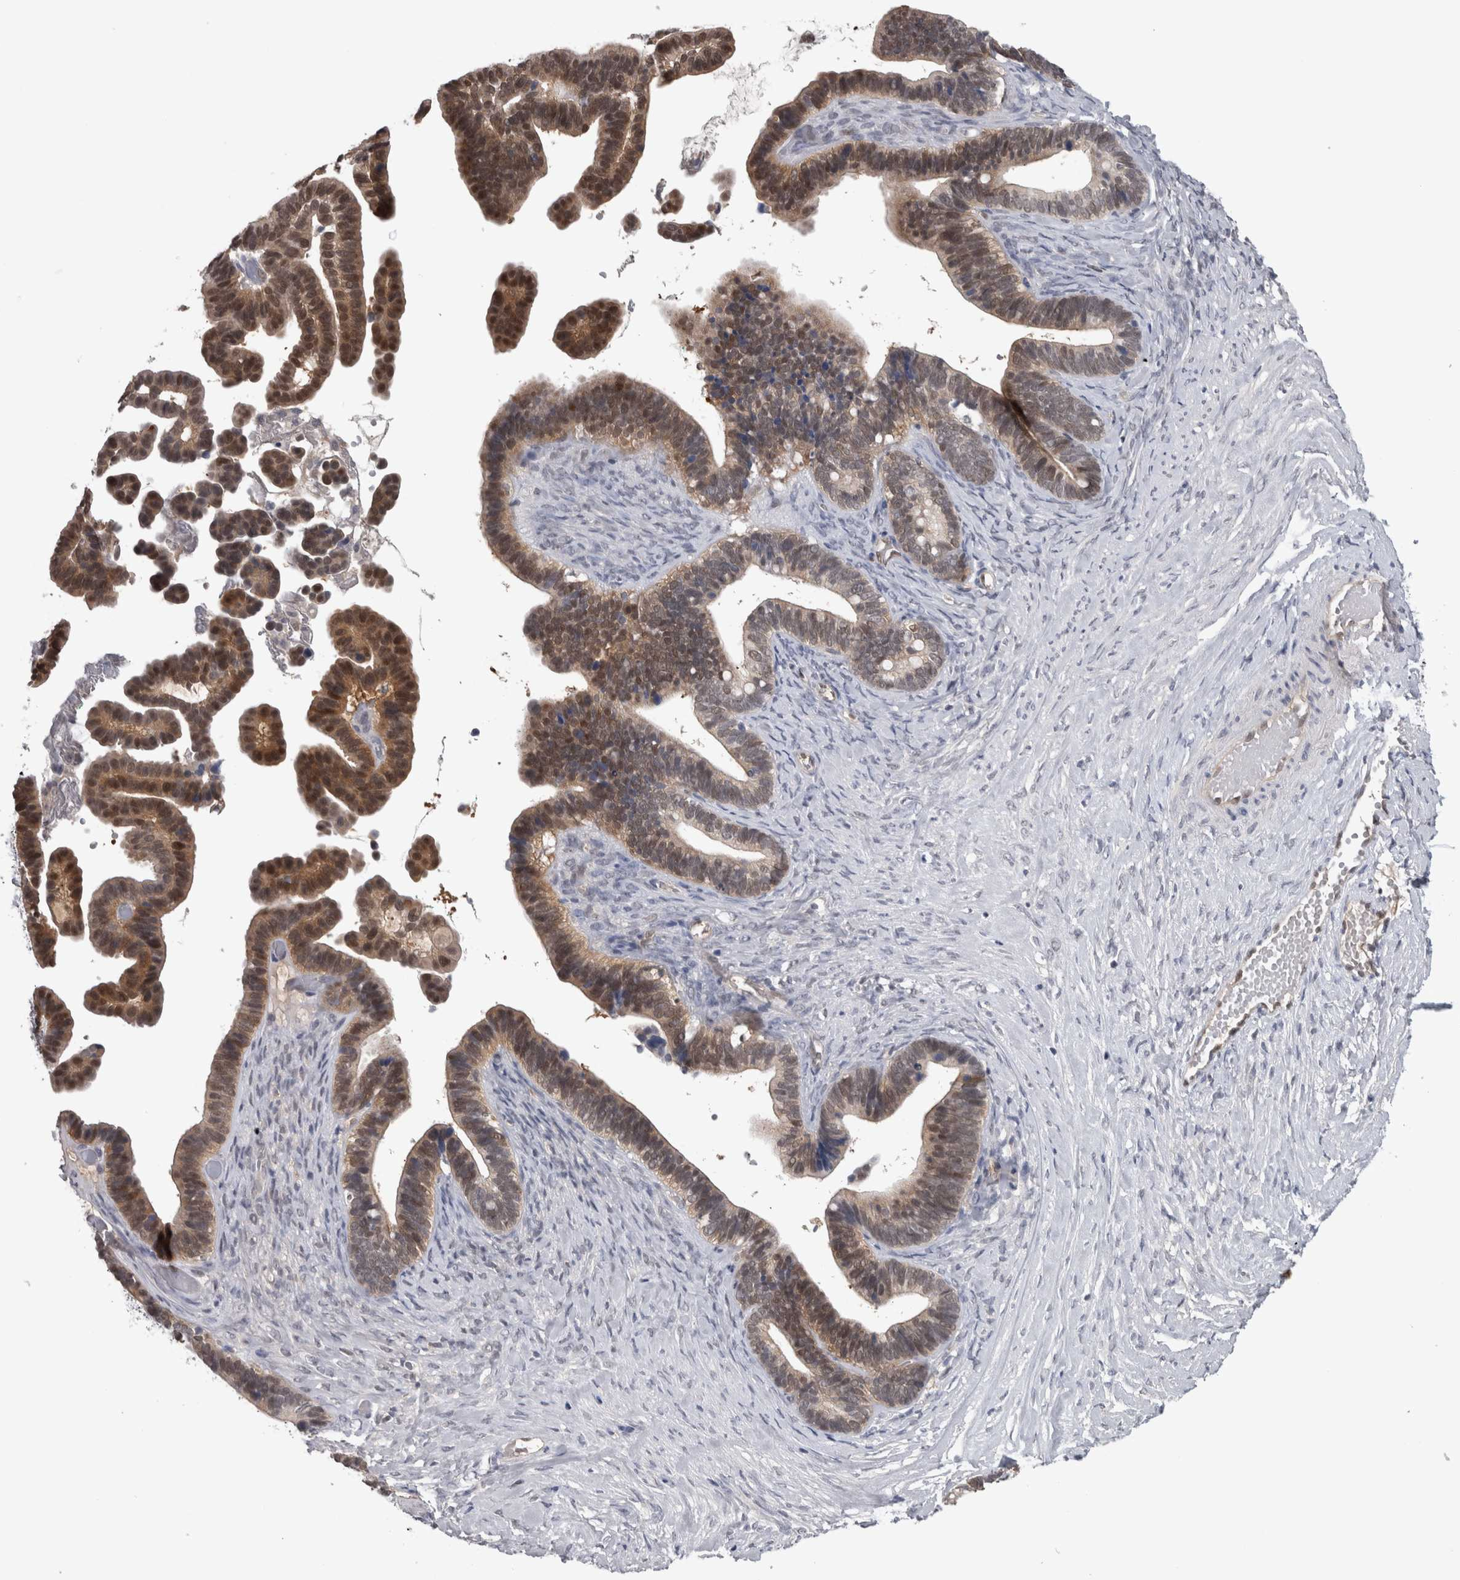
{"staining": {"intensity": "strong", "quantity": ">75%", "location": "cytoplasmic/membranous,nuclear"}, "tissue": "ovarian cancer", "cell_type": "Tumor cells", "image_type": "cancer", "snomed": [{"axis": "morphology", "description": "Cystadenocarcinoma, serous, NOS"}, {"axis": "topography", "description": "Ovary"}], "caption": "This photomicrograph displays ovarian cancer (serous cystadenocarcinoma) stained with immunohistochemistry to label a protein in brown. The cytoplasmic/membranous and nuclear of tumor cells show strong positivity for the protein. Nuclei are counter-stained blue.", "gene": "NAPRT", "patient": {"sex": "female", "age": 56}}